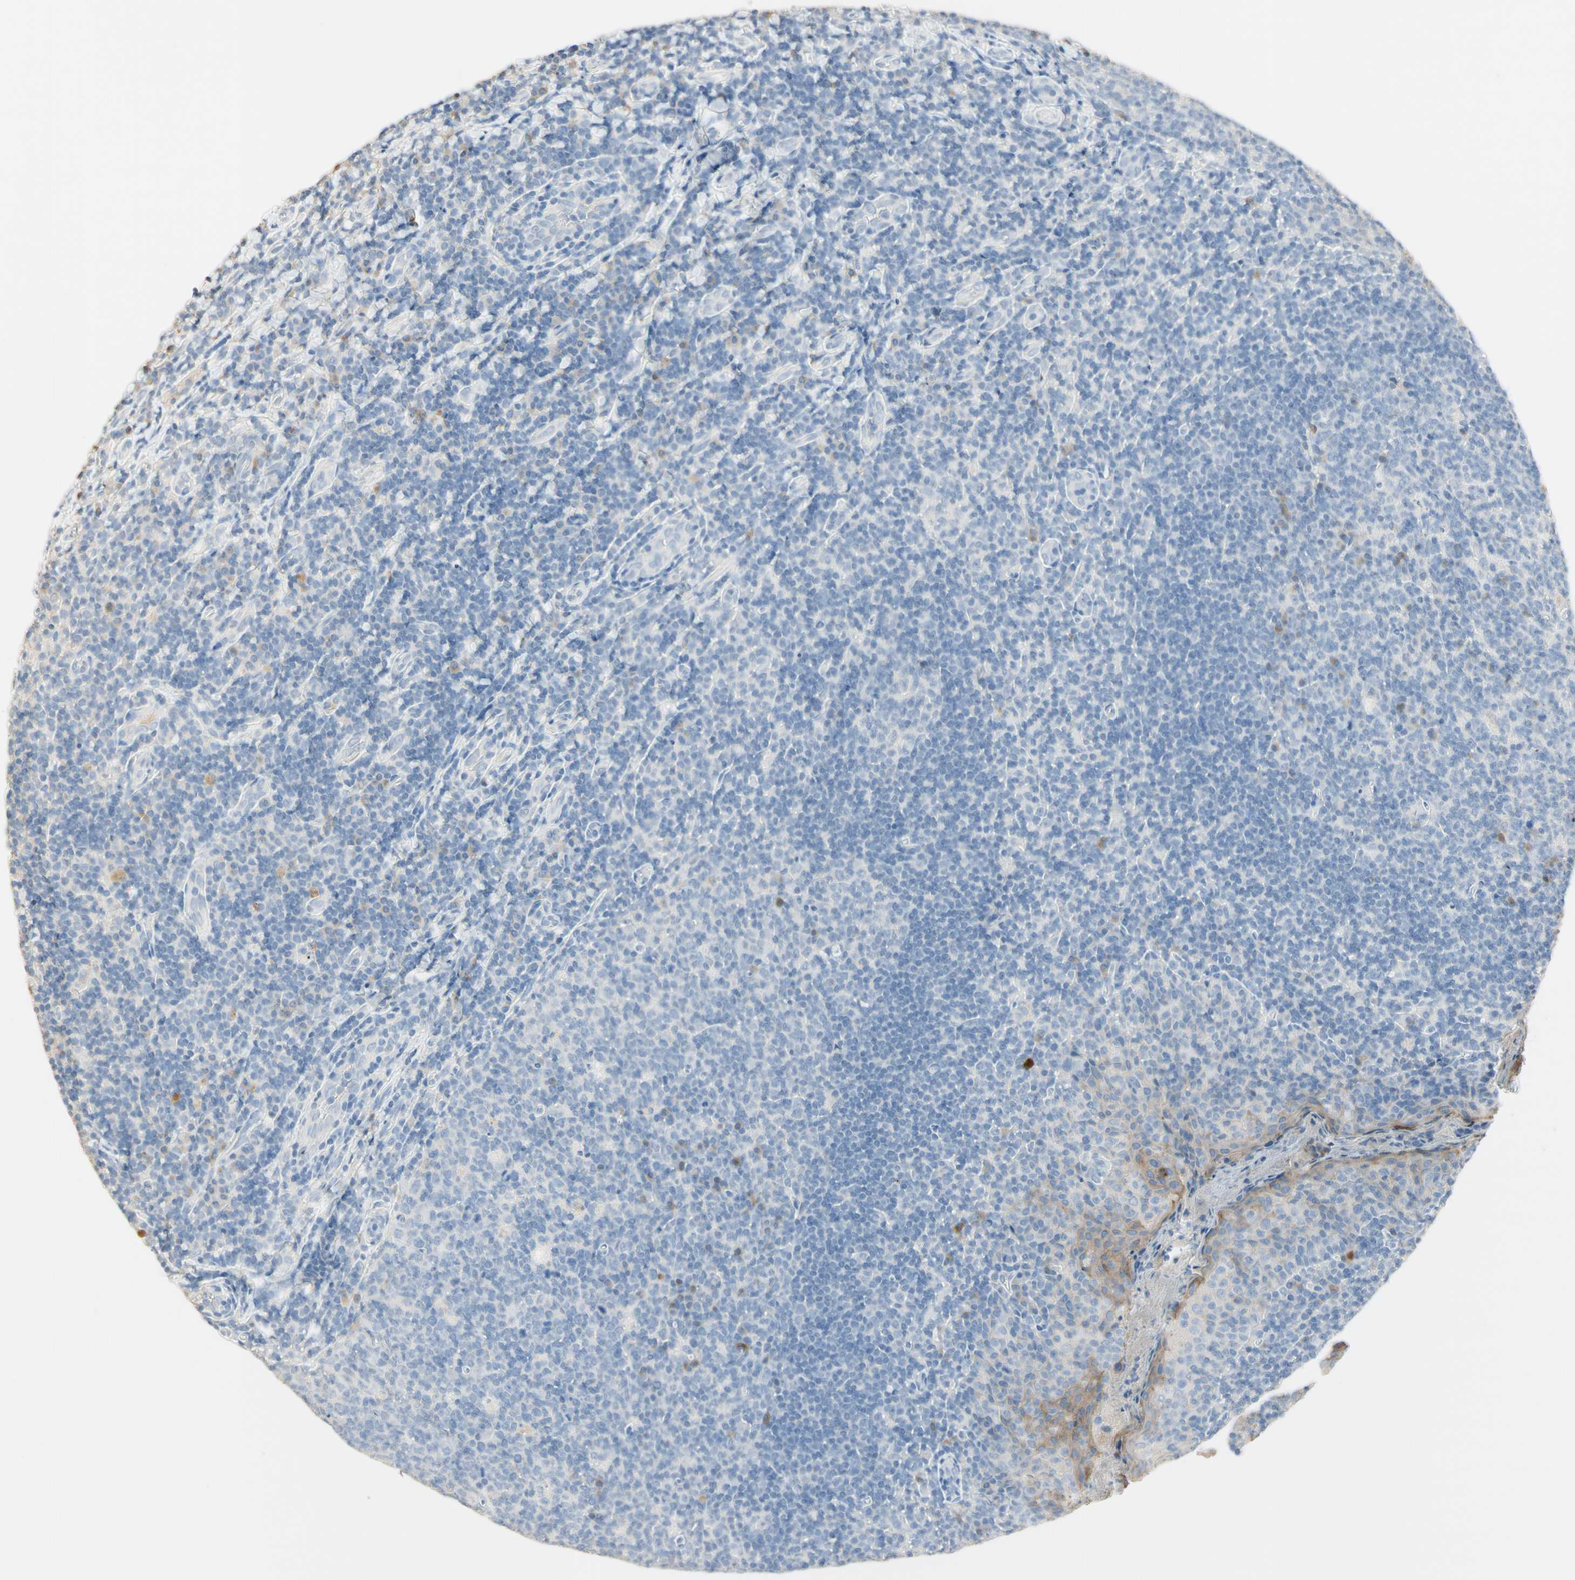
{"staining": {"intensity": "weak", "quantity": "<25%", "location": "cytoplasmic/membranous"}, "tissue": "tonsil", "cell_type": "Germinal center cells", "image_type": "normal", "snomed": [{"axis": "morphology", "description": "Normal tissue, NOS"}, {"axis": "topography", "description": "Tonsil"}], "caption": "Protein analysis of benign tonsil demonstrates no significant staining in germinal center cells.", "gene": "NECTIN4", "patient": {"sex": "male", "age": 17}}